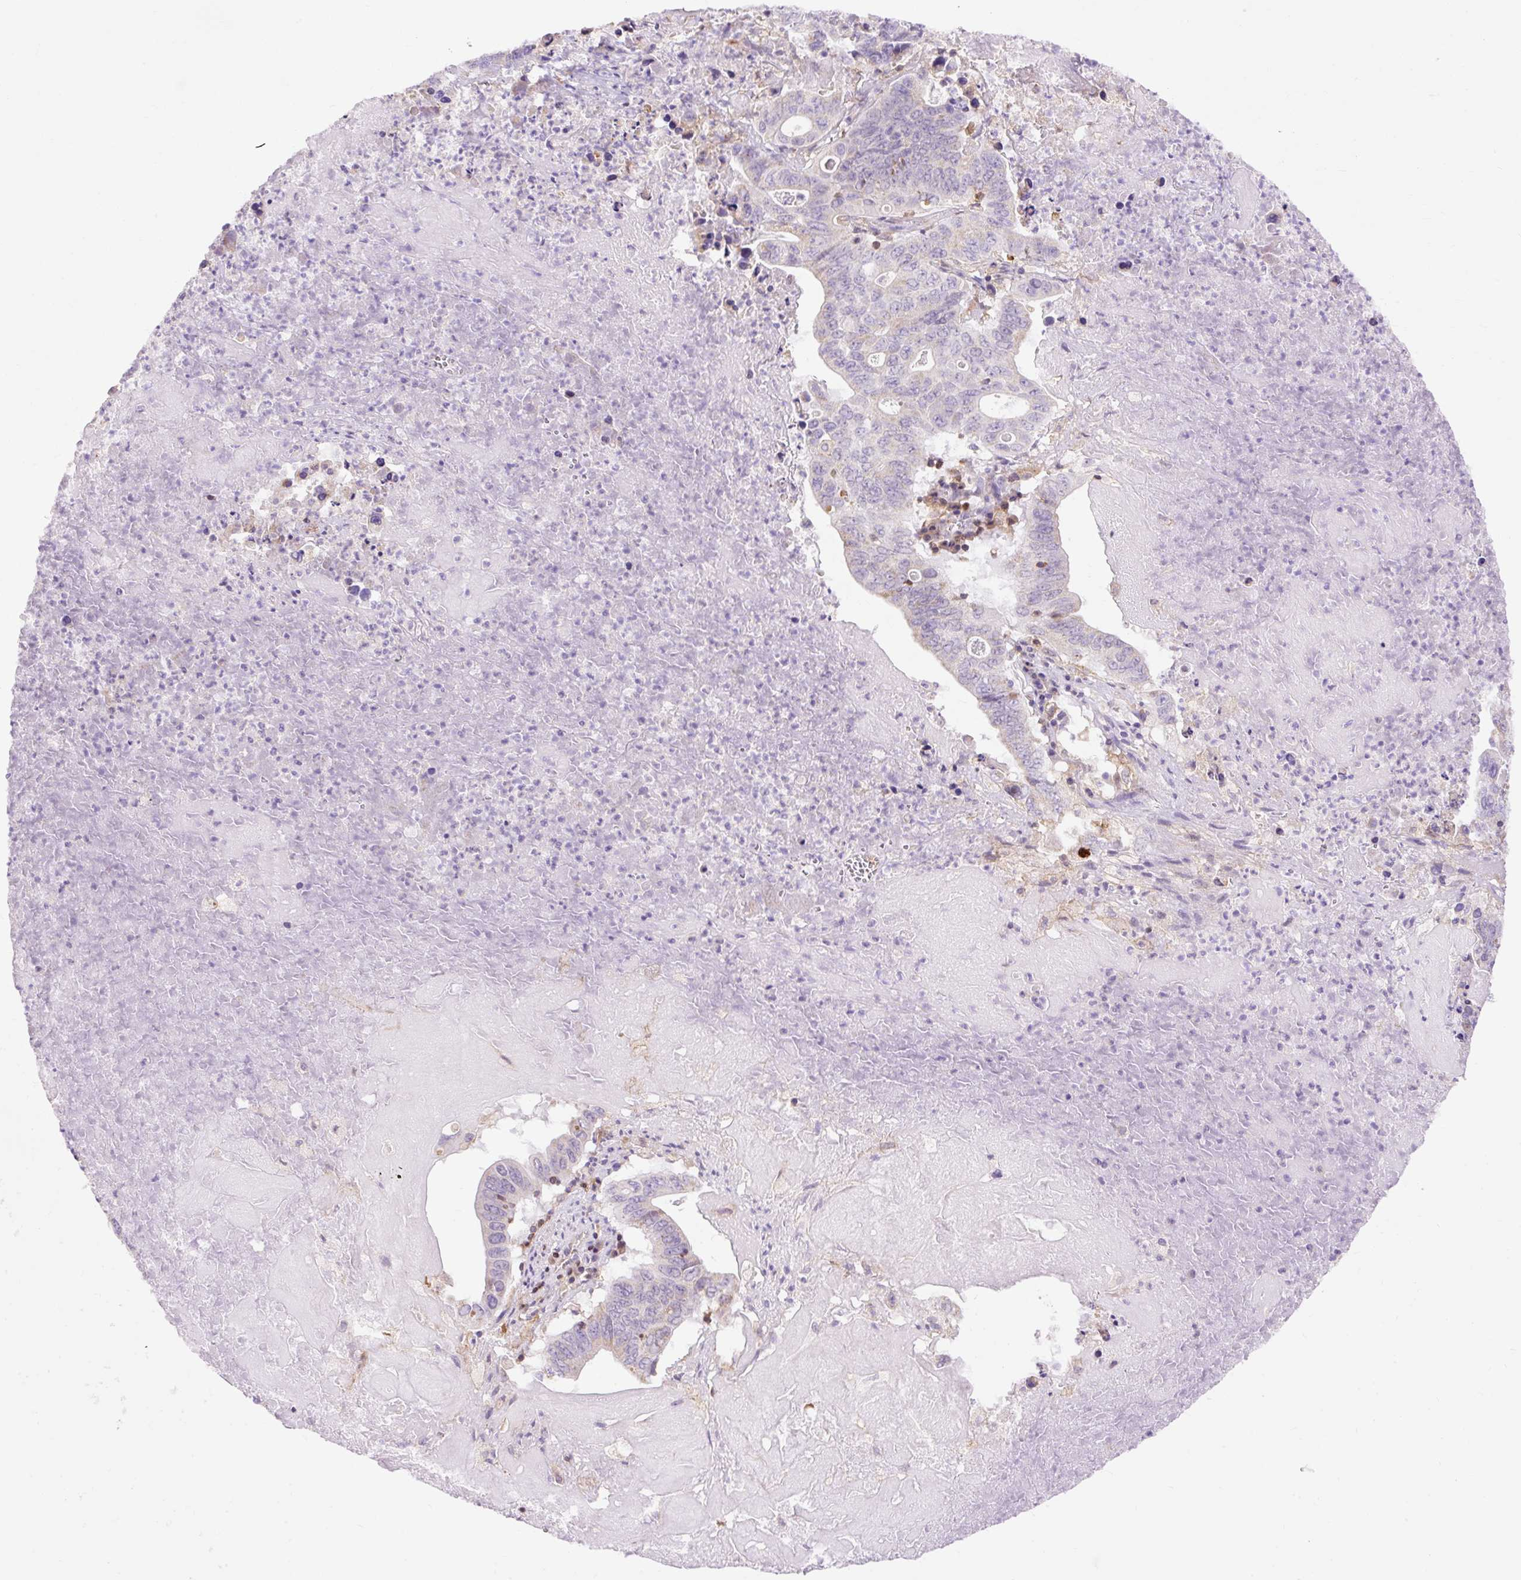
{"staining": {"intensity": "negative", "quantity": "none", "location": "none"}, "tissue": "lung cancer", "cell_type": "Tumor cells", "image_type": "cancer", "snomed": [{"axis": "morphology", "description": "Adenocarcinoma, NOS"}, {"axis": "topography", "description": "Lung"}], "caption": "This is an IHC histopathology image of human lung adenocarcinoma. There is no expression in tumor cells.", "gene": "CD83", "patient": {"sex": "female", "age": 60}}